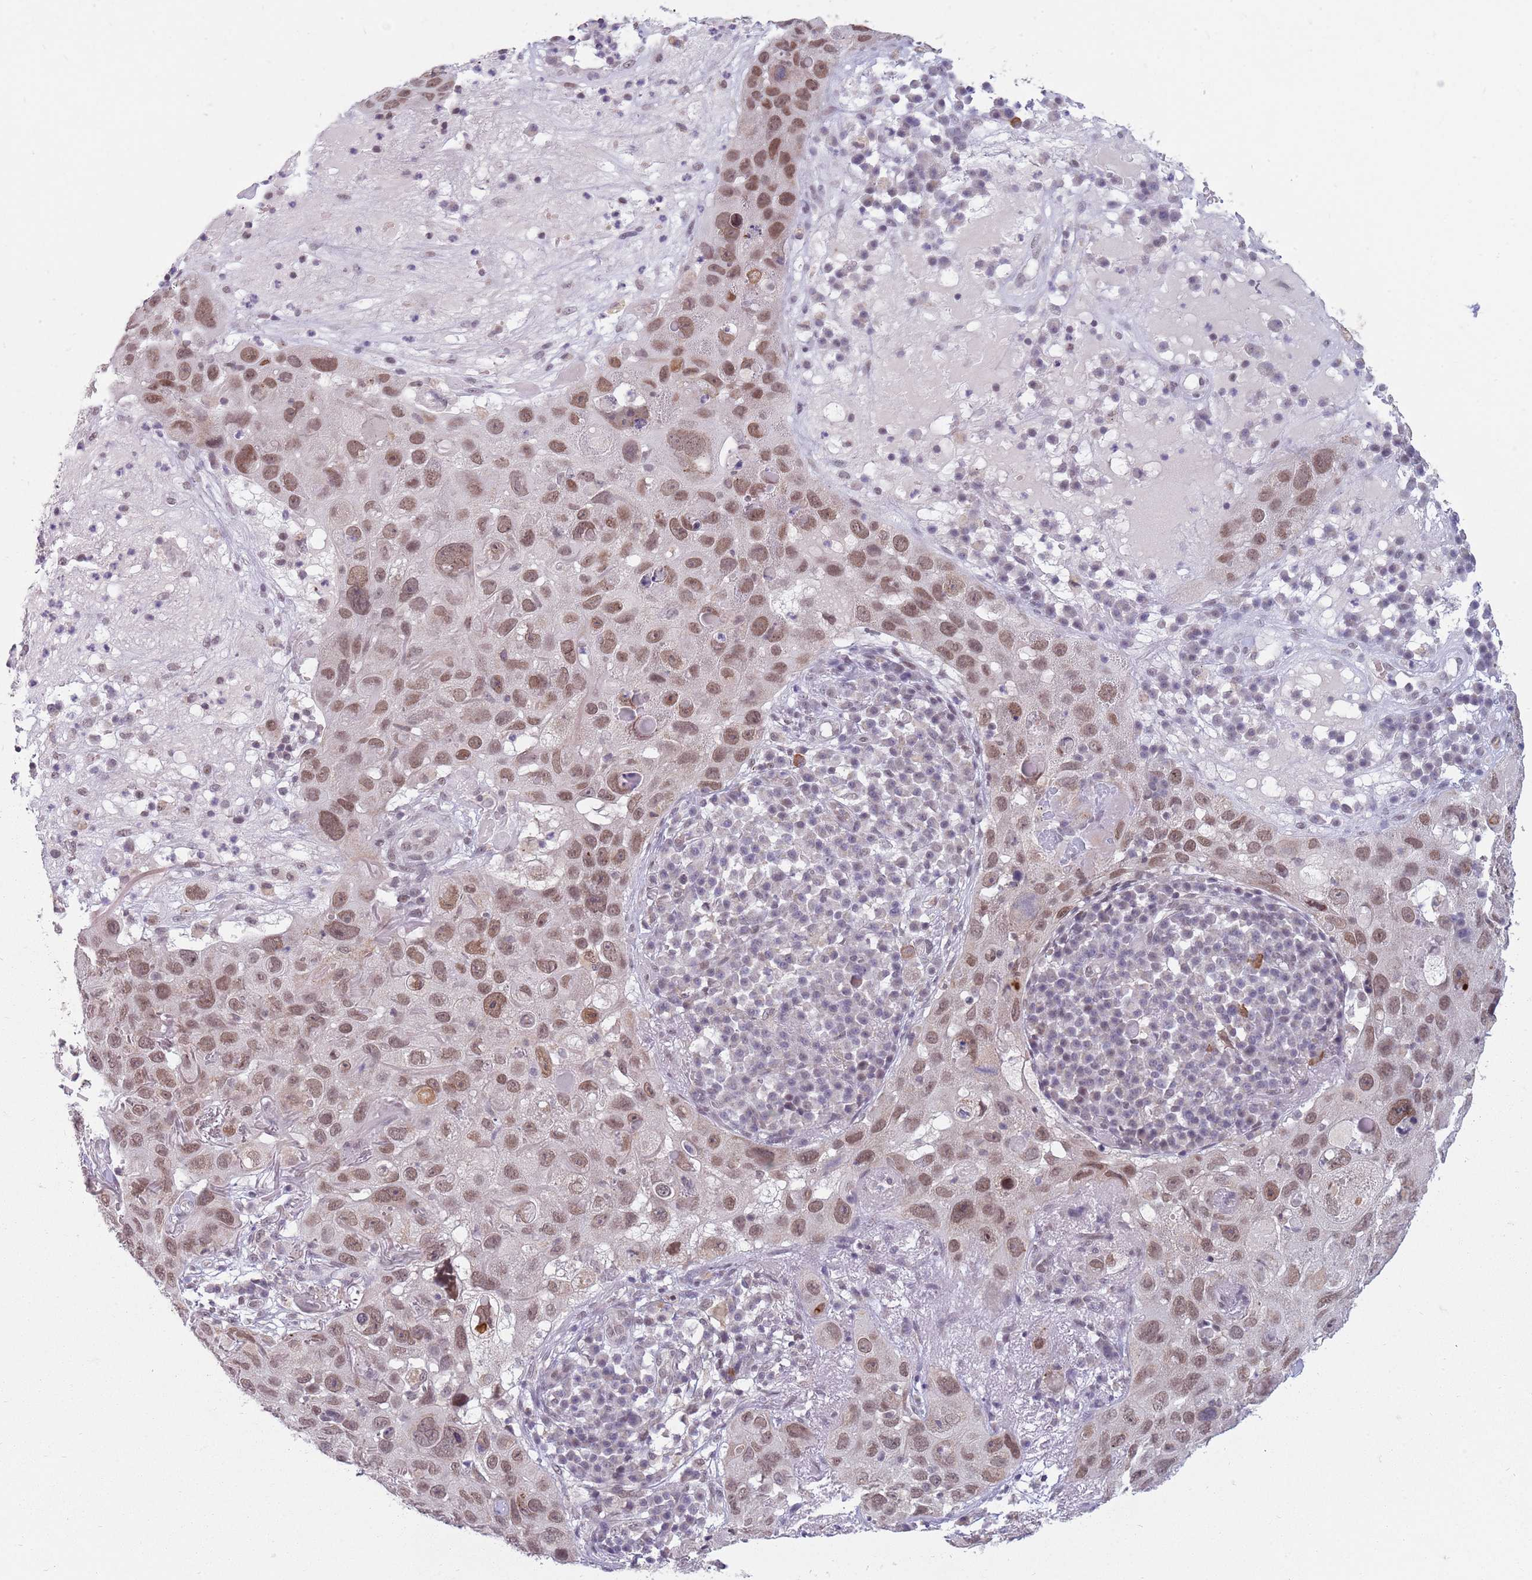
{"staining": {"intensity": "moderate", "quantity": ">75%", "location": "nuclear"}, "tissue": "skin cancer", "cell_type": "Tumor cells", "image_type": "cancer", "snomed": [{"axis": "morphology", "description": "Squamous cell carcinoma in situ, NOS"}, {"axis": "morphology", "description": "Squamous cell carcinoma, NOS"}, {"axis": "topography", "description": "Skin"}], "caption": "A brown stain shows moderate nuclear expression of a protein in skin cancer (squamous cell carcinoma in situ) tumor cells.", "gene": "ZNF574", "patient": {"sex": "male", "age": 93}}